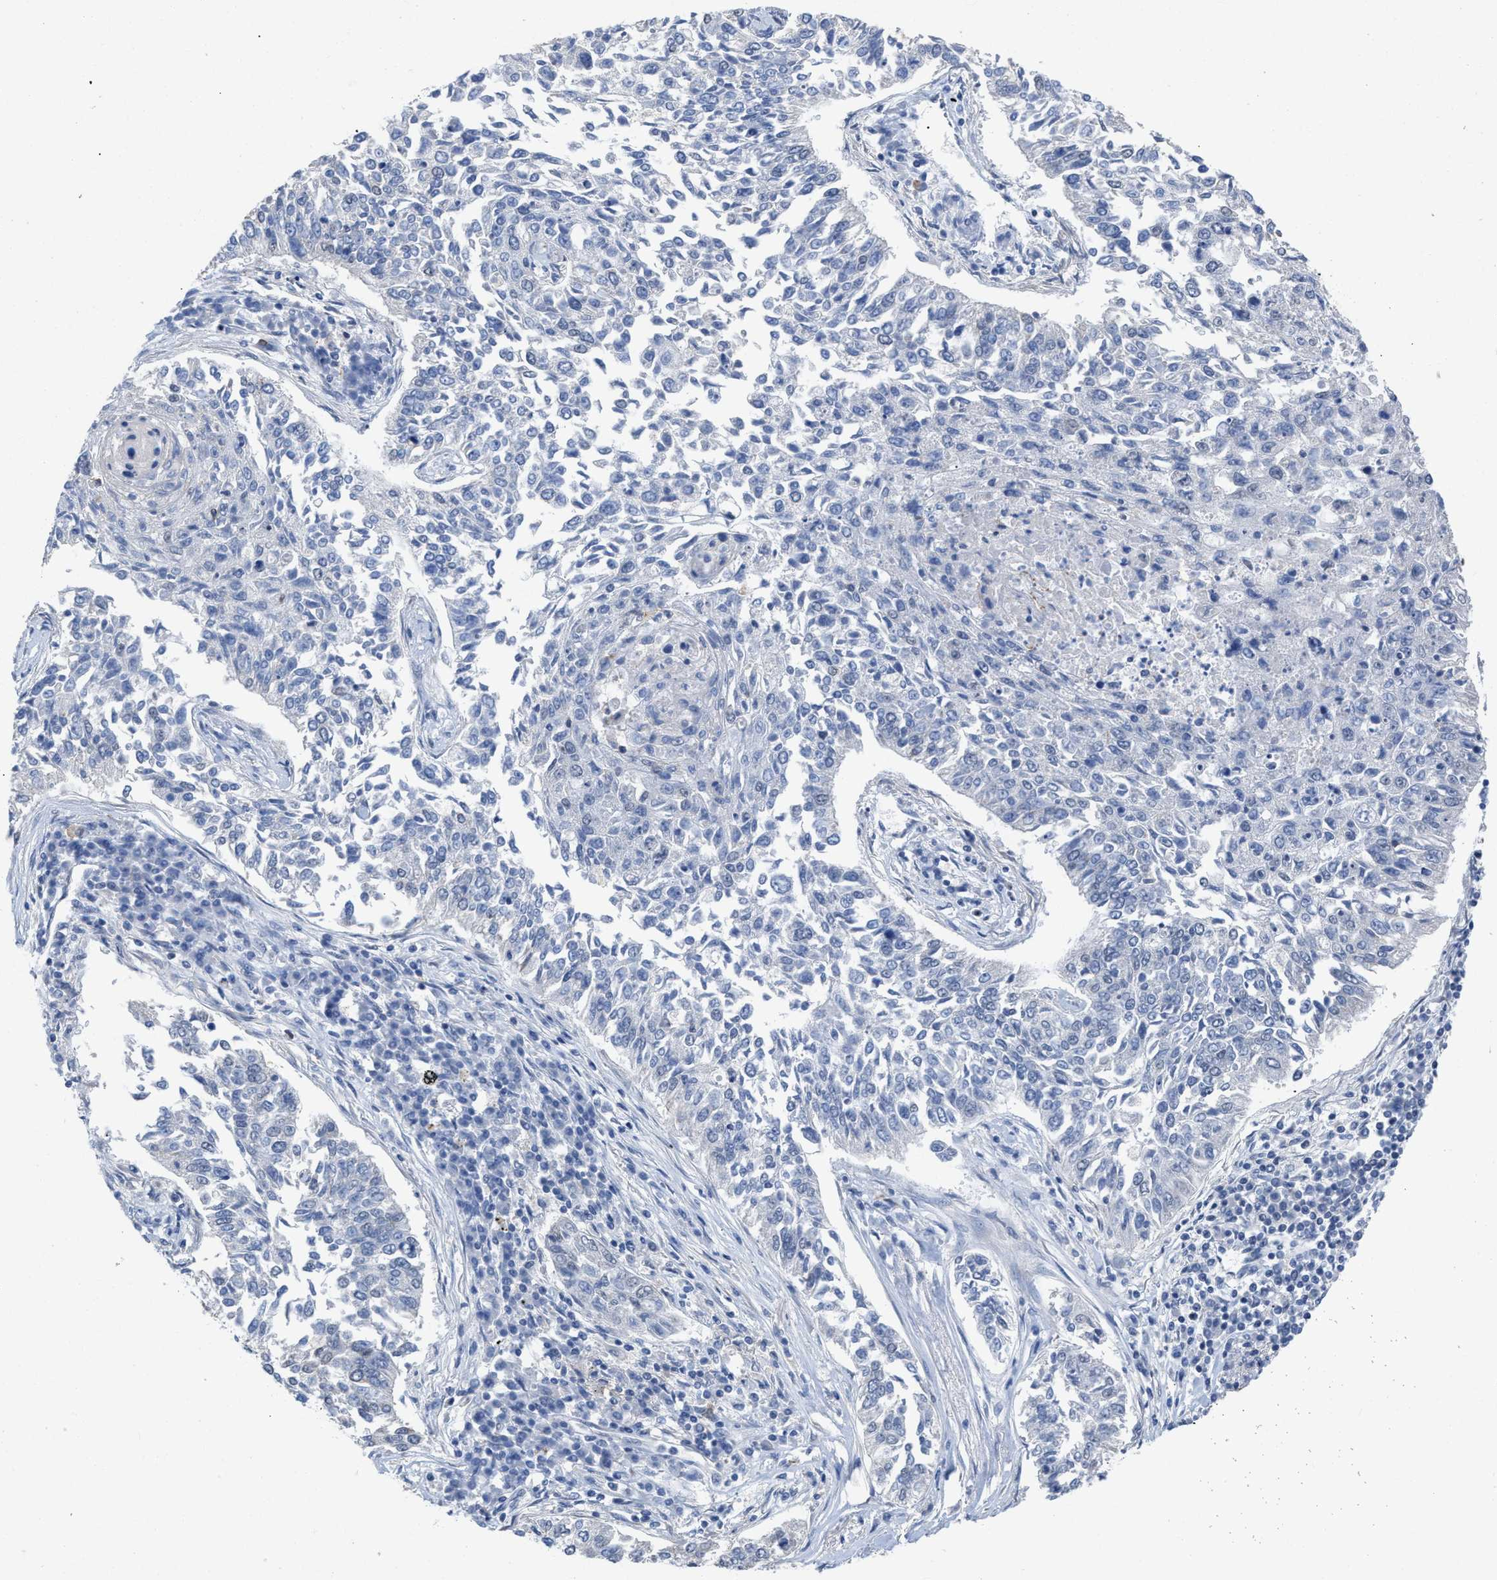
{"staining": {"intensity": "negative", "quantity": "none", "location": "none"}, "tissue": "lung cancer", "cell_type": "Tumor cells", "image_type": "cancer", "snomed": [{"axis": "morphology", "description": "Normal tissue, NOS"}, {"axis": "morphology", "description": "Squamous cell carcinoma, NOS"}, {"axis": "topography", "description": "Cartilage tissue"}, {"axis": "topography", "description": "Bronchus"}, {"axis": "topography", "description": "Lung"}], "caption": "Tumor cells are negative for protein expression in human lung cancer (squamous cell carcinoma).", "gene": "TMEM131", "patient": {"sex": "female", "age": 49}}